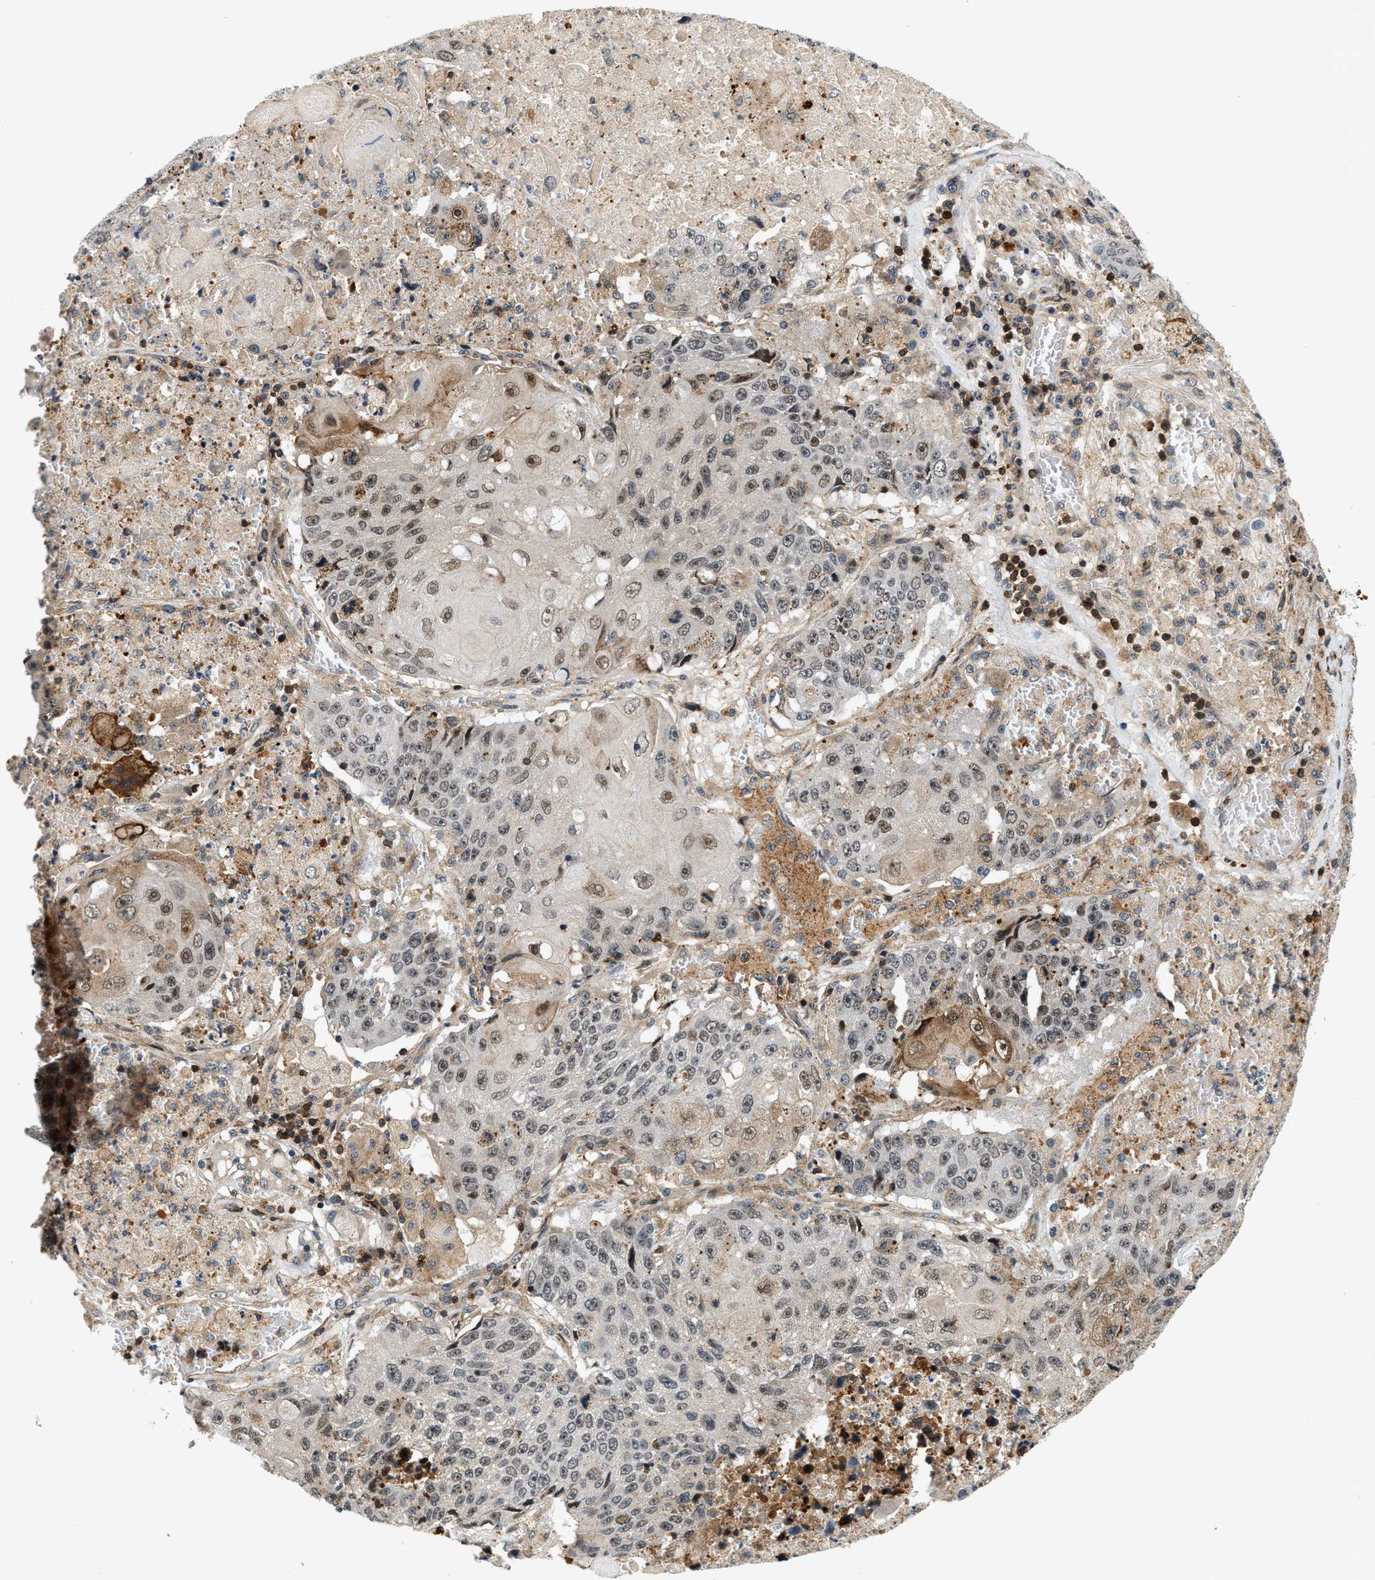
{"staining": {"intensity": "weak", "quantity": "<25%", "location": "nuclear"}, "tissue": "lung cancer", "cell_type": "Tumor cells", "image_type": "cancer", "snomed": [{"axis": "morphology", "description": "Squamous cell carcinoma, NOS"}, {"axis": "topography", "description": "Lung"}], "caption": "Squamous cell carcinoma (lung) stained for a protein using IHC demonstrates no expression tumor cells.", "gene": "SAMD9", "patient": {"sex": "male", "age": 61}}